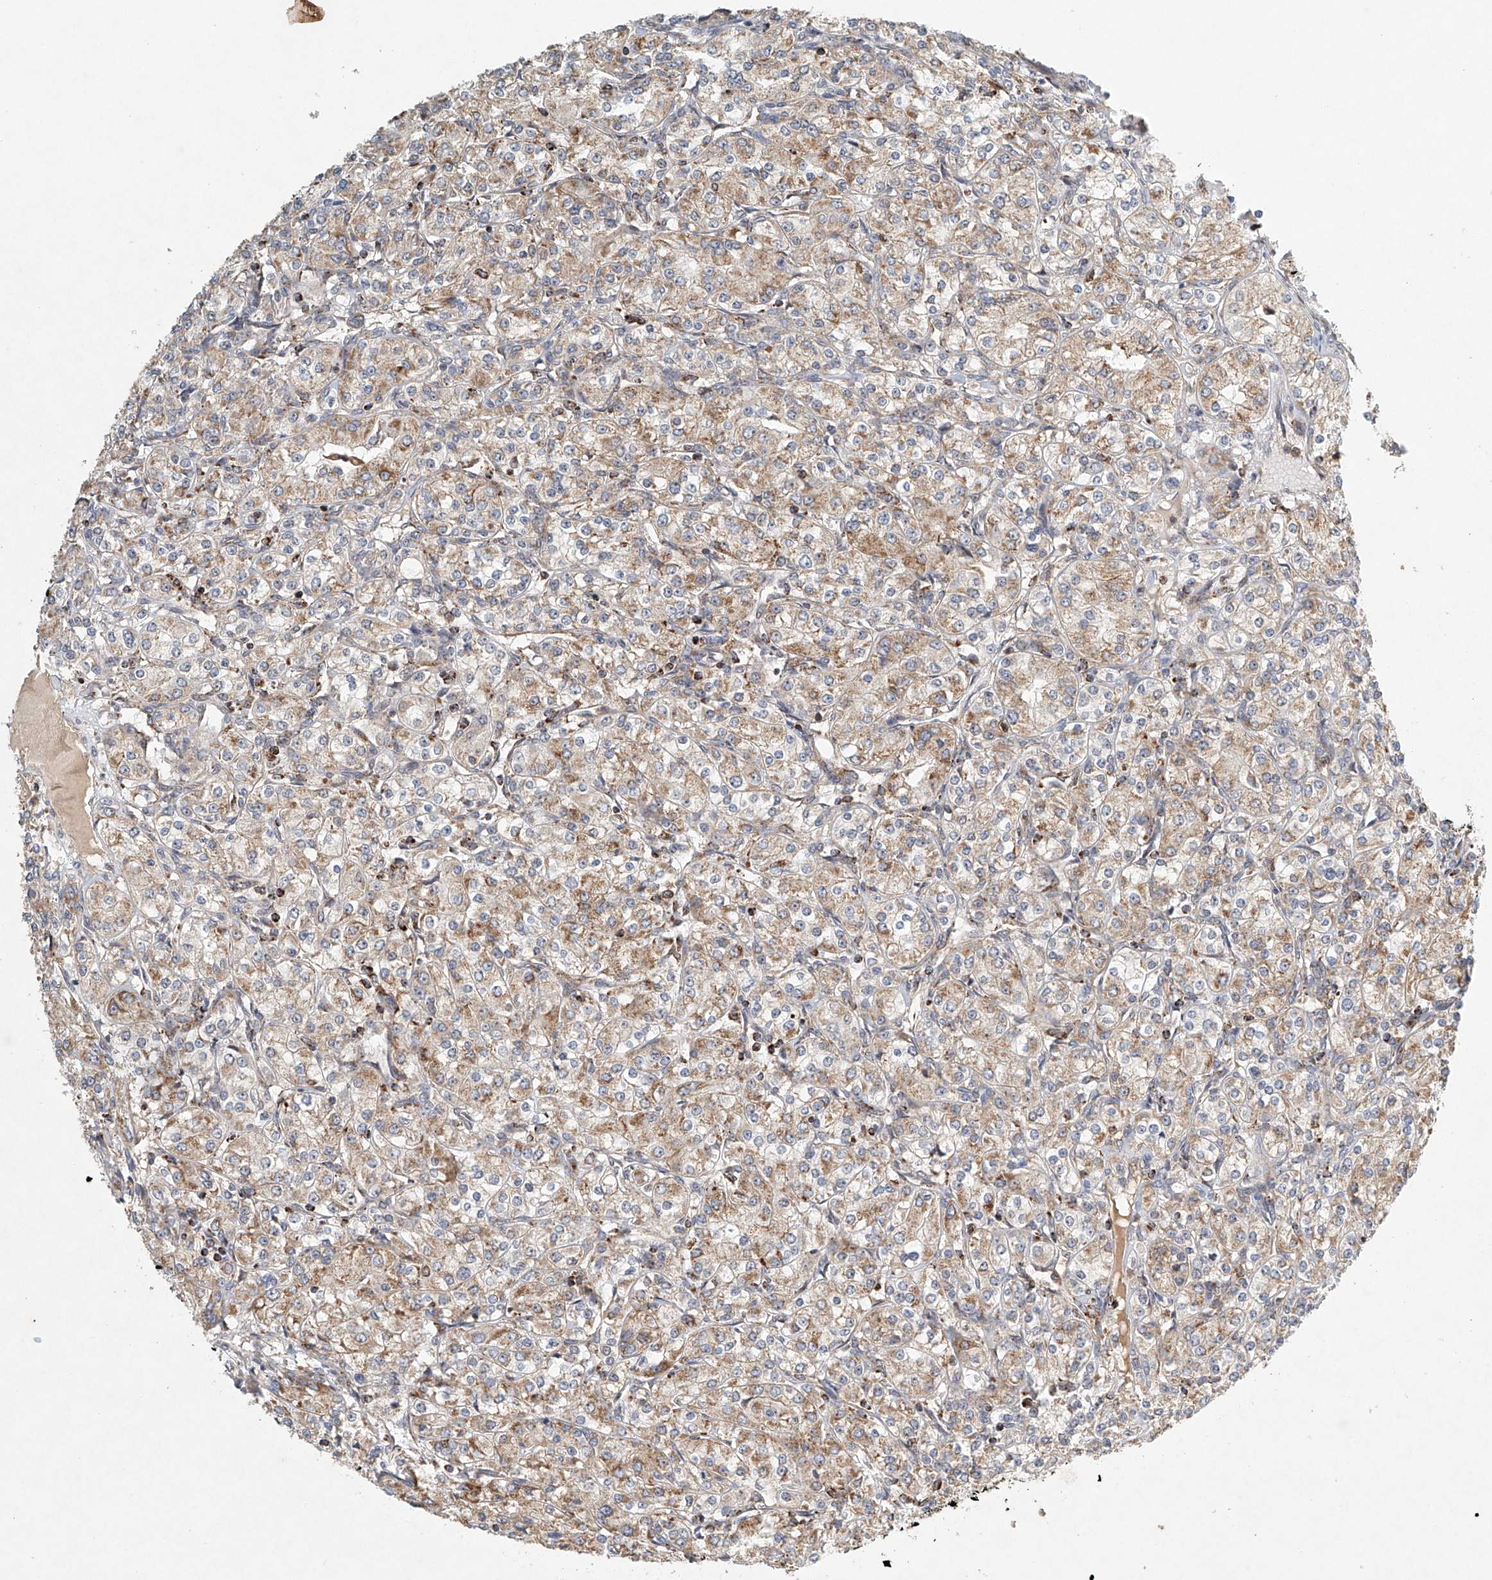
{"staining": {"intensity": "weak", "quantity": ">75%", "location": "cytoplasmic/membranous"}, "tissue": "renal cancer", "cell_type": "Tumor cells", "image_type": "cancer", "snomed": [{"axis": "morphology", "description": "Adenocarcinoma, NOS"}, {"axis": "topography", "description": "Kidney"}], "caption": "Immunohistochemistry (IHC) of human renal adenocarcinoma demonstrates low levels of weak cytoplasmic/membranous staining in about >75% of tumor cells.", "gene": "DCAF11", "patient": {"sex": "male", "age": 77}}